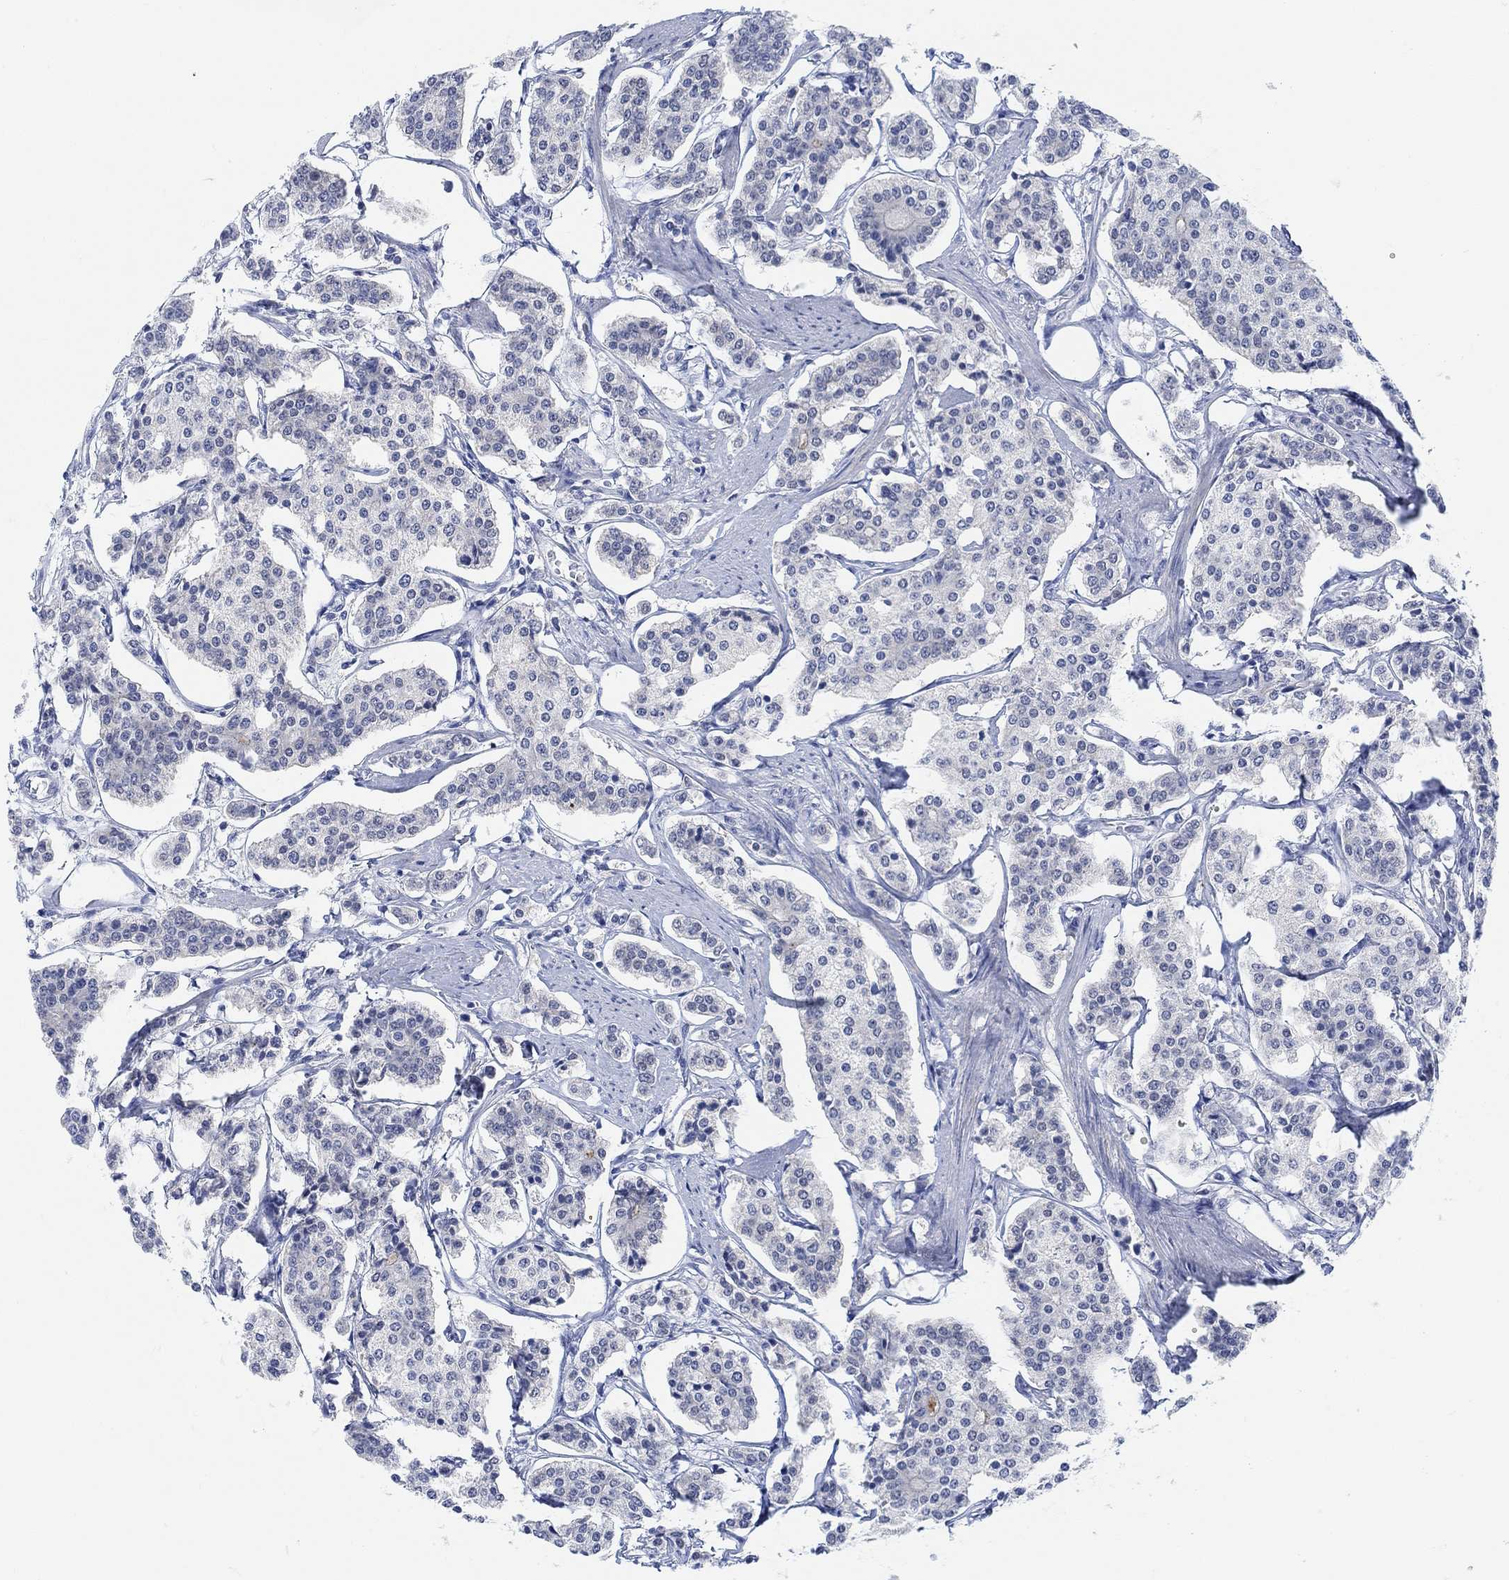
{"staining": {"intensity": "negative", "quantity": "none", "location": "none"}, "tissue": "carcinoid", "cell_type": "Tumor cells", "image_type": "cancer", "snomed": [{"axis": "morphology", "description": "Carcinoid, malignant, NOS"}, {"axis": "topography", "description": "Small intestine"}], "caption": "Tumor cells show no significant expression in malignant carcinoid.", "gene": "RIMS1", "patient": {"sex": "female", "age": 65}}